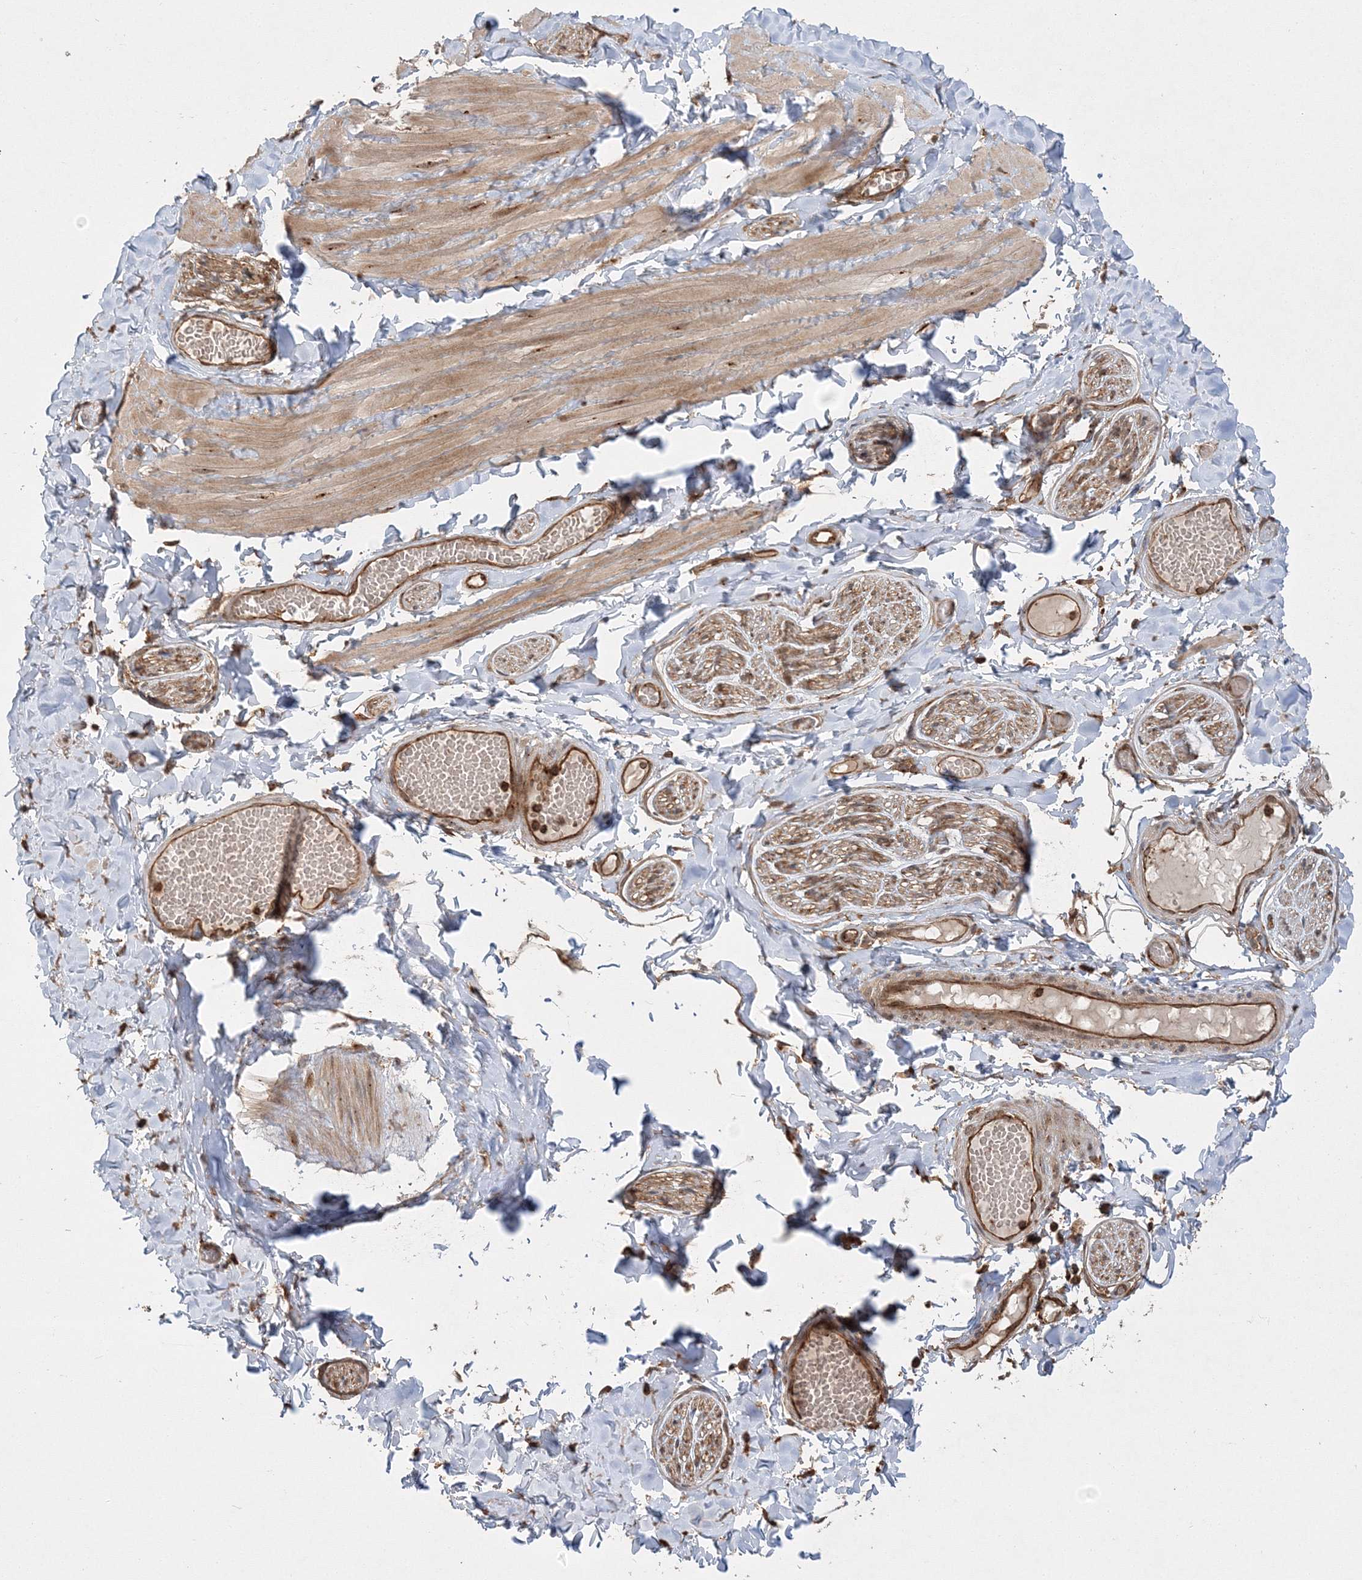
{"staining": {"intensity": "moderate", "quantity": ">75%", "location": "cytoplasmic/membranous"}, "tissue": "adipose tissue", "cell_type": "Adipocytes", "image_type": "normal", "snomed": [{"axis": "morphology", "description": "Normal tissue, NOS"}, {"axis": "topography", "description": "Adipose tissue"}, {"axis": "topography", "description": "Vascular tissue"}, {"axis": "topography", "description": "Peripheral nerve tissue"}], "caption": "Approximately >75% of adipocytes in benign adipose tissue exhibit moderate cytoplasmic/membranous protein expression as visualized by brown immunohistochemical staining.", "gene": "WDR37", "patient": {"sex": "male", "age": 25}}